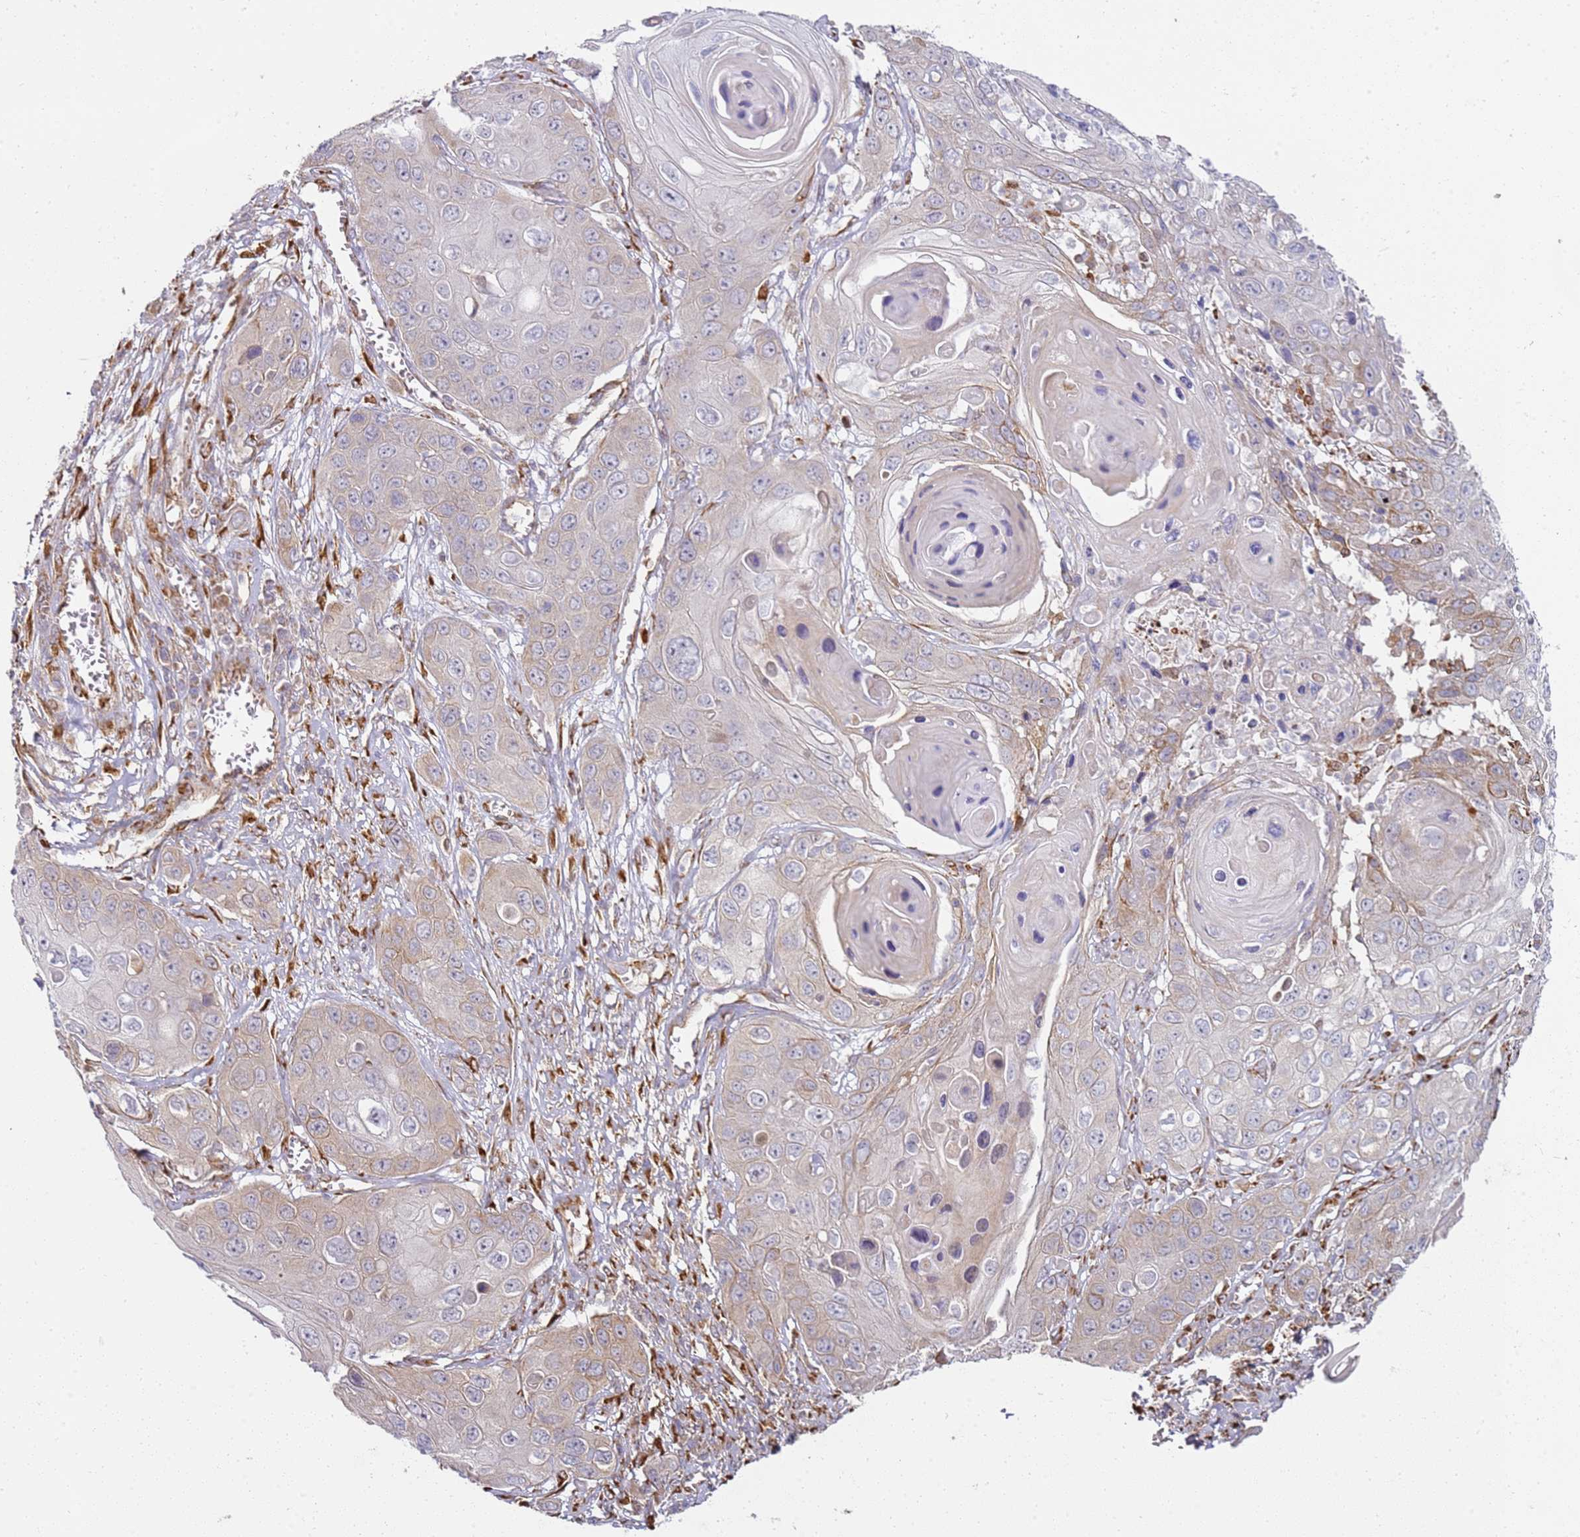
{"staining": {"intensity": "weak", "quantity": "<25%", "location": "cytoplasmic/membranous"}, "tissue": "skin cancer", "cell_type": "Tumor cells", "image_type": "cancer", "snomed": [{"axis": "morphology", "description": "Squamous cell carcinoma, NOS"}, {"axis": "topography", "description": "Skin"}], "caption": "The immunohistochemistry image has no significant positivity in tumor cells of skin squamous cell carcinoma tissue.", "gene": "GRAP", "patient": {"sex": "male", "age": 55}}